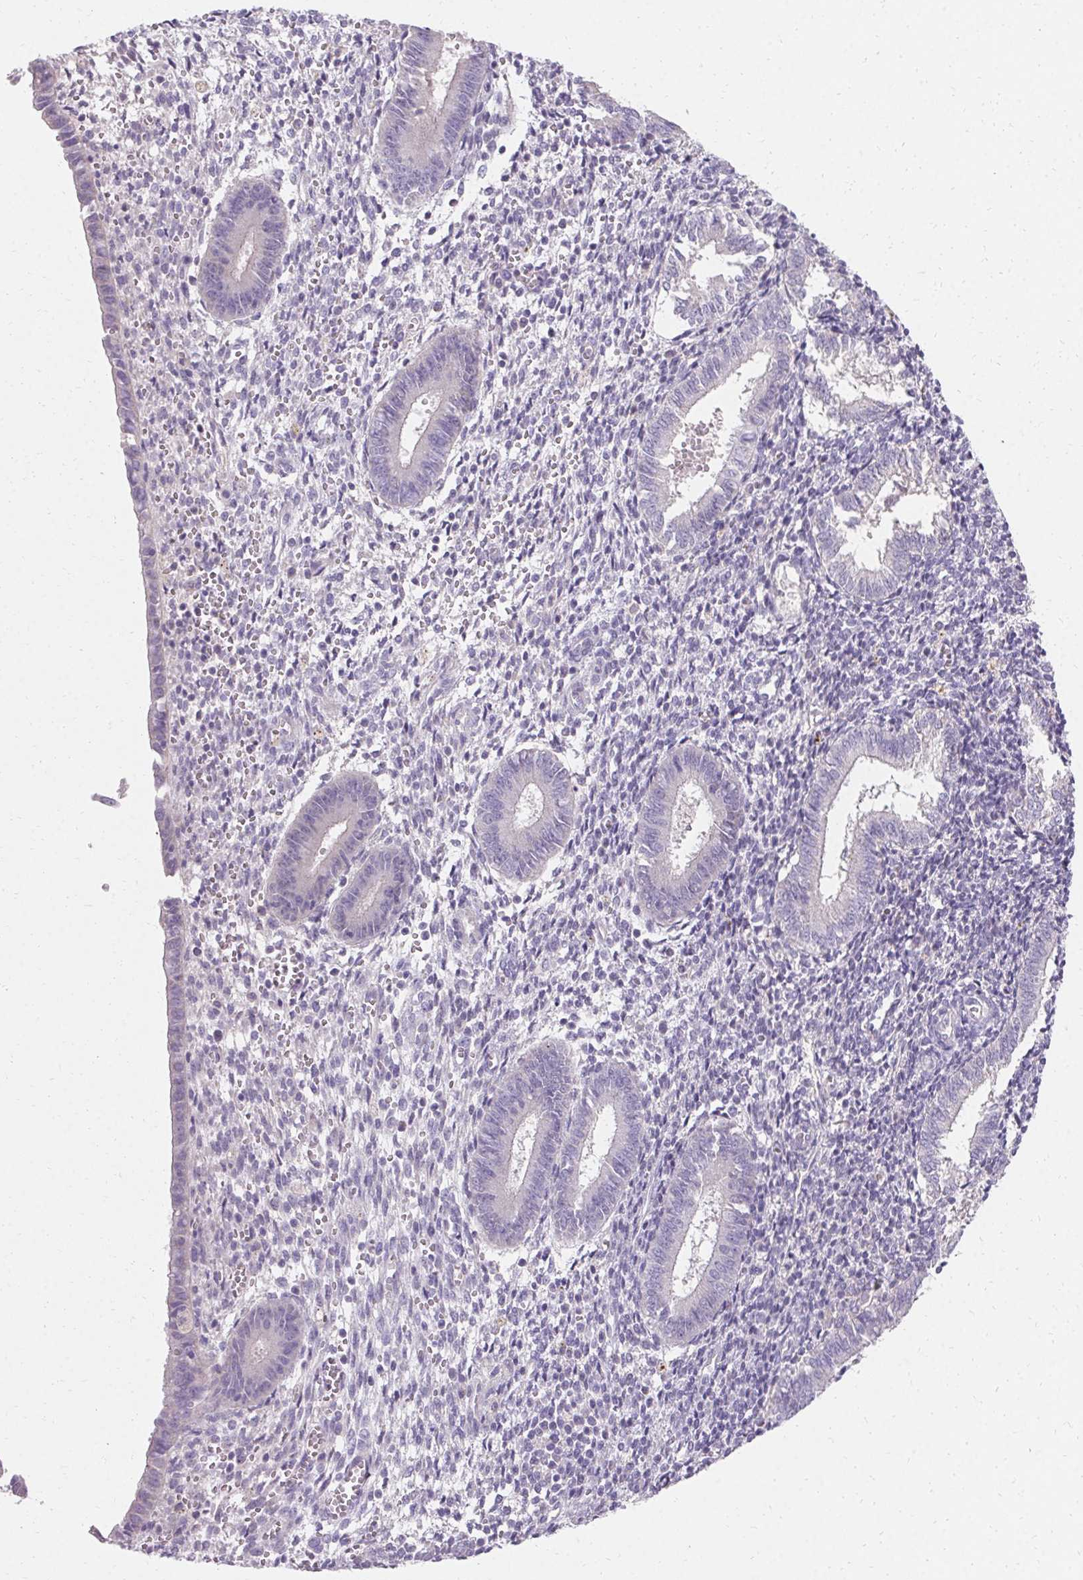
{"staining": {"intensity": "negative", "quantity": "none", "location": "none"}, "tissue": "endometrium", "cell_type": "Cells in endometrial stroma", "image_type": "normal", "snomed": [{"axis": "morphology", "description": "Normal tissue, NOS"}, {"axis": "topography", "description": "Endometrium"}], "caption": "Immunohistochemistry (IHC) histopathology image of unremarkable endometrium stained for a protein (brown), which shows no positivity in cells in endometrial stroma.", "gene": "TRIP13", "patient": {"sex": "female", "age": 25}}